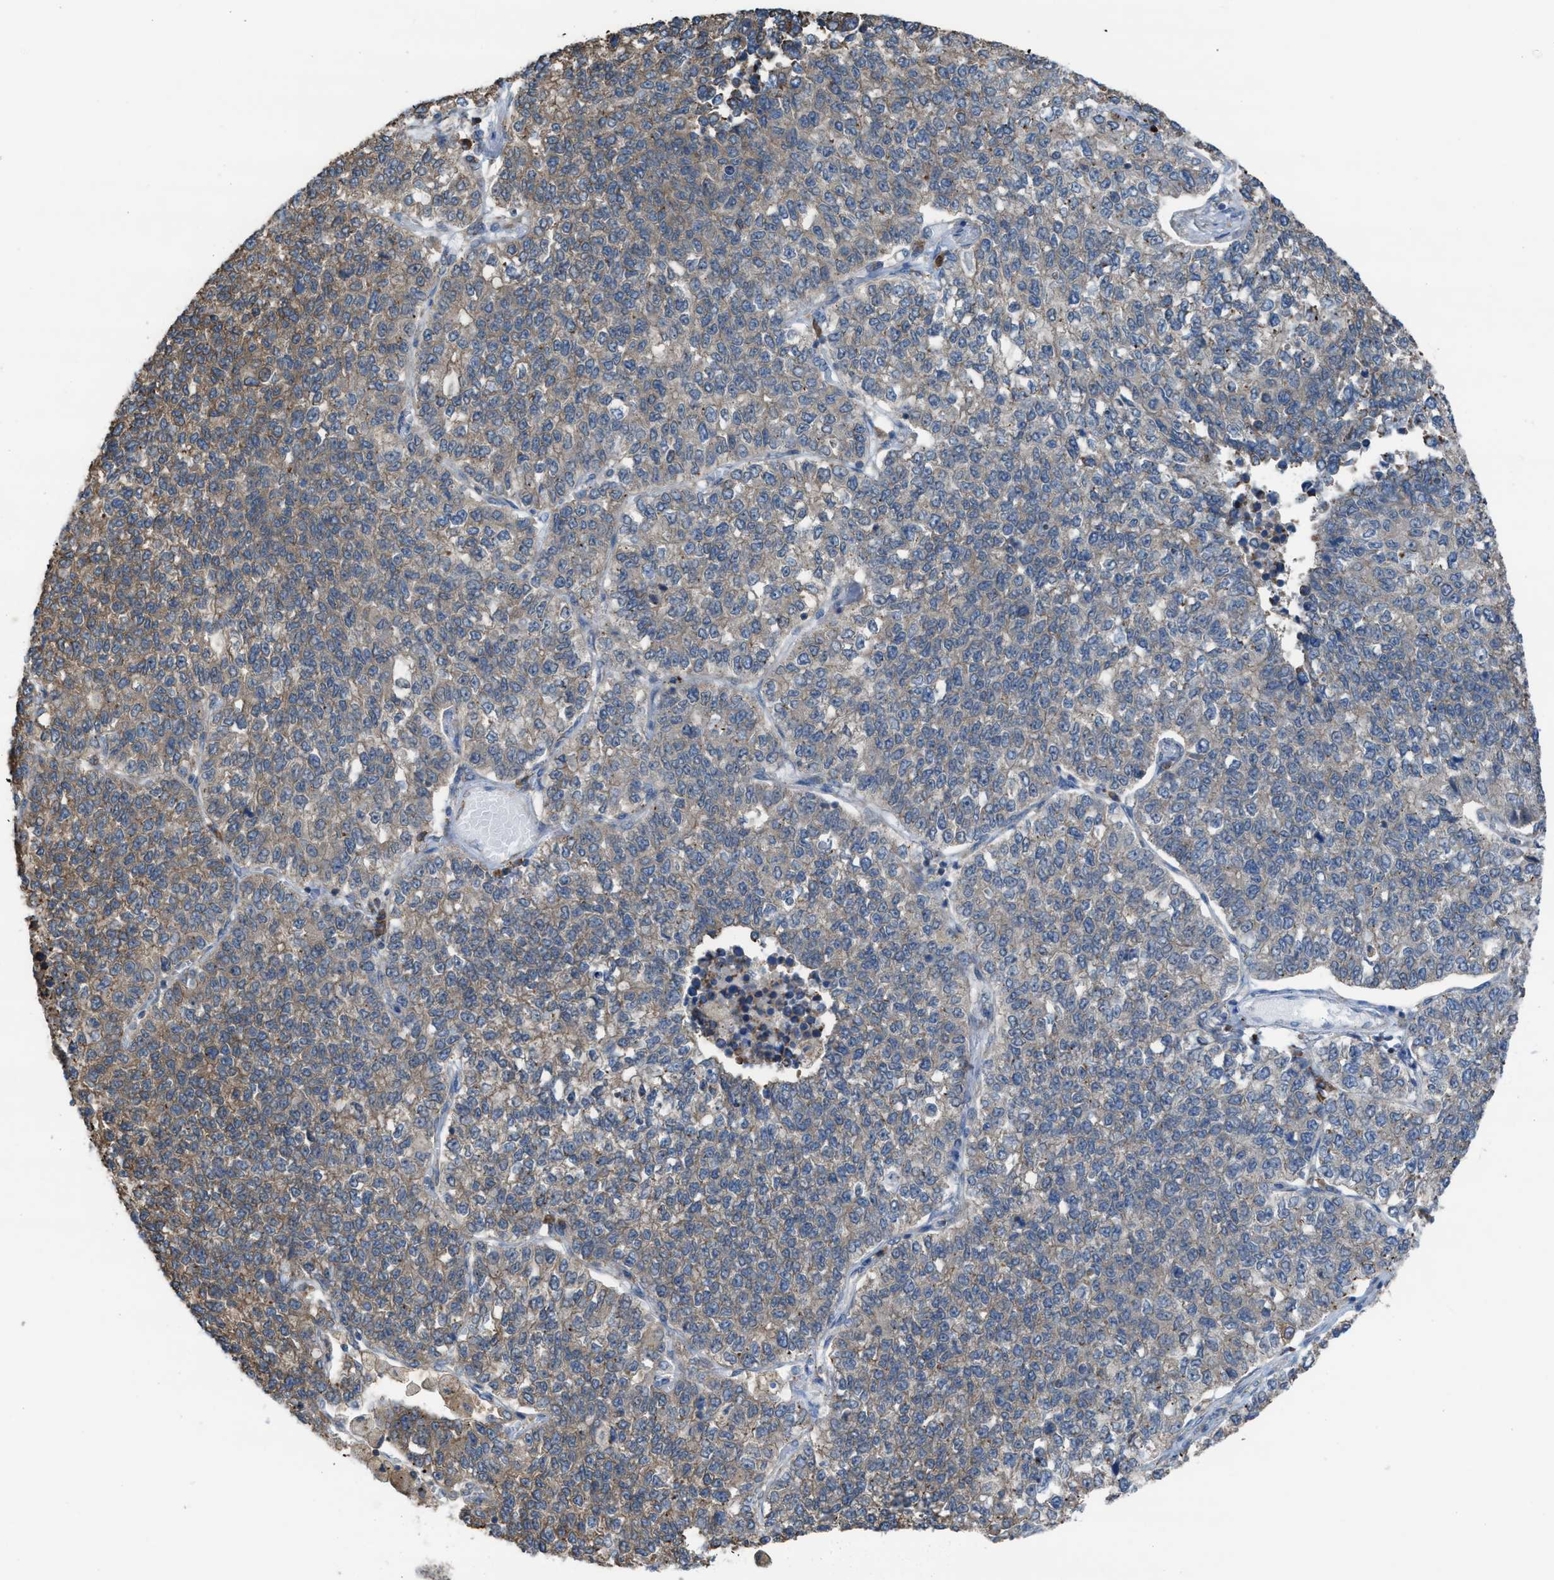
{"staining": {"intensity": "weak", "quantity": "25%-75%", "location": "cytoplasmic/membranous"}, "tissue": "lung cancer", "cell_type": "Tumor cells", "image_type": "cancer", "snomed": [{"axis": "morphology", "description": "Adenocarcinoma, NOS"}, {"axis": "topography", "description": "Lung"}], "caption": "Protein analysis of adenocarcinoma (lung) tissue shows weak cytoplasmic/membranous positivity in approximately 25%-75% of tumor cells. (Stains: DAB (3,3'-diaminobenzidine) in brown, nuclei in blue, Microscopy: brightfield microscopy at high magnification).", "gene": "PLAA", "patient": {"sex": "male", "age": 49}}